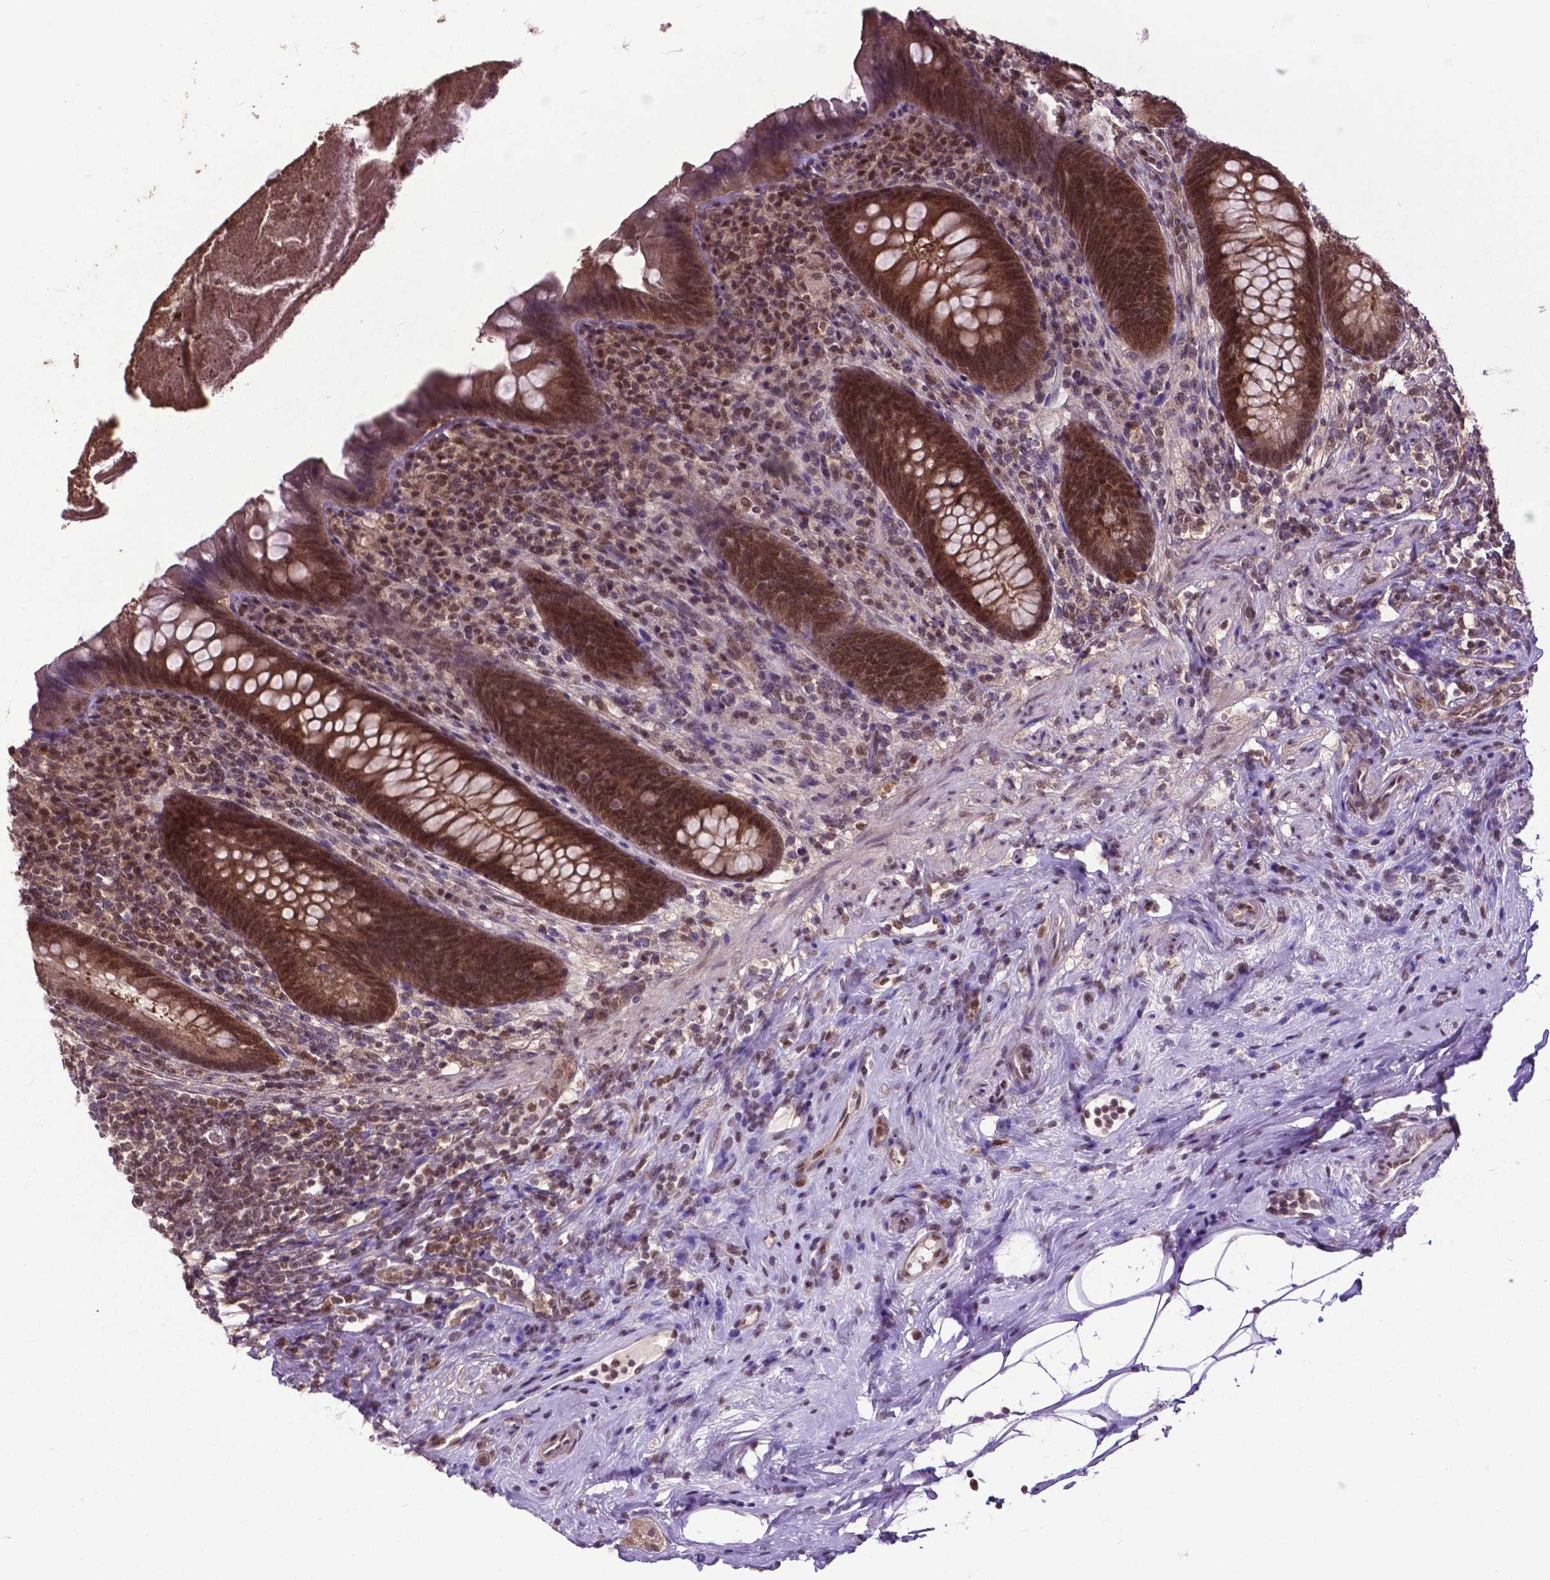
{"staining": {"intensity": "moderate", "quantity": ">75%", "location": "cytoplasmic/membranous,nuclear"}, "tissue": "appendix", "cell_type": "Glandular cells", "image_type": "normal", "snomed": [{"axis": "morphology", "description": "Normal tissue, NOS"}, {"axis": "topography", "description": "Appendix"}], "caption": "Protein expression analysis of benign appendix displays moderate cytoplasmic/membranous,nuclear staining in about >75% of glandular cells. (DAB IHC with brightfield microscopy, high magnification).", "gene": "FAF1", "patient": {"sex": "male", "age": 47}}